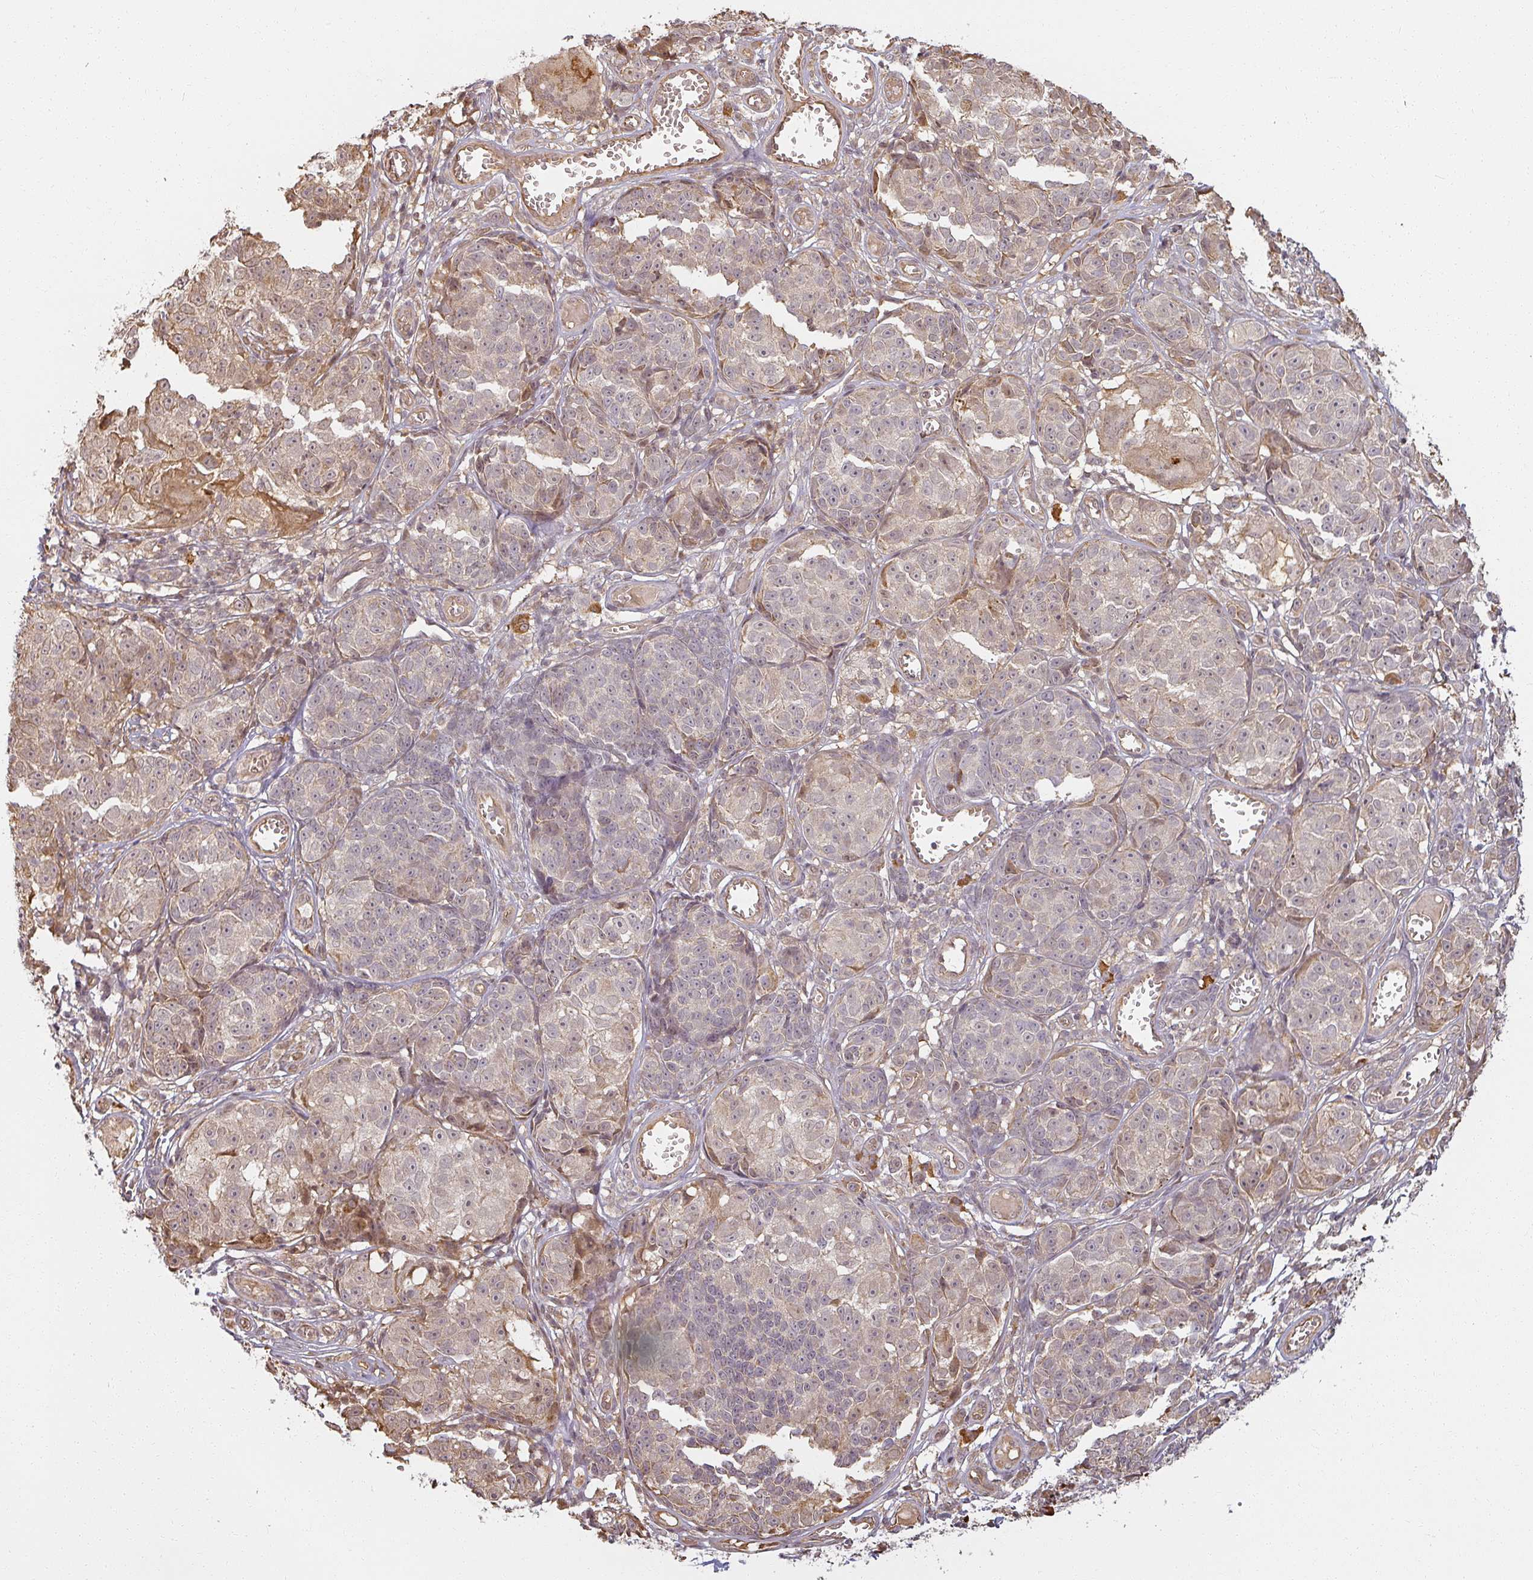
{"staining": {"intensity": "moderate", "quantity": "25%-75%", "location": "cytoplasmic/membranous,nuclear"}, "tissue": "melanoma", "cell_type": "Tumor cells", "image_type": "cancer", "snomed": [{"axis": "morphology", "description": "Malignant melanoma, NOS"}, {"axis": "topography", "description": "Skin"}], "caption": "IHC photomicrograph of neoplastic tissue: human malignant melanoma stained using immunohistochemistry (IHC) shows medium levels of moderate protein expression localized specifically in the cytoplasmic/membranous and nuclear of tumor cells, appearing as a cytoplasmic/membranous and nuclear brown color.", "gene": "MED19", "patient": {"sex": "male", "age": 73}}